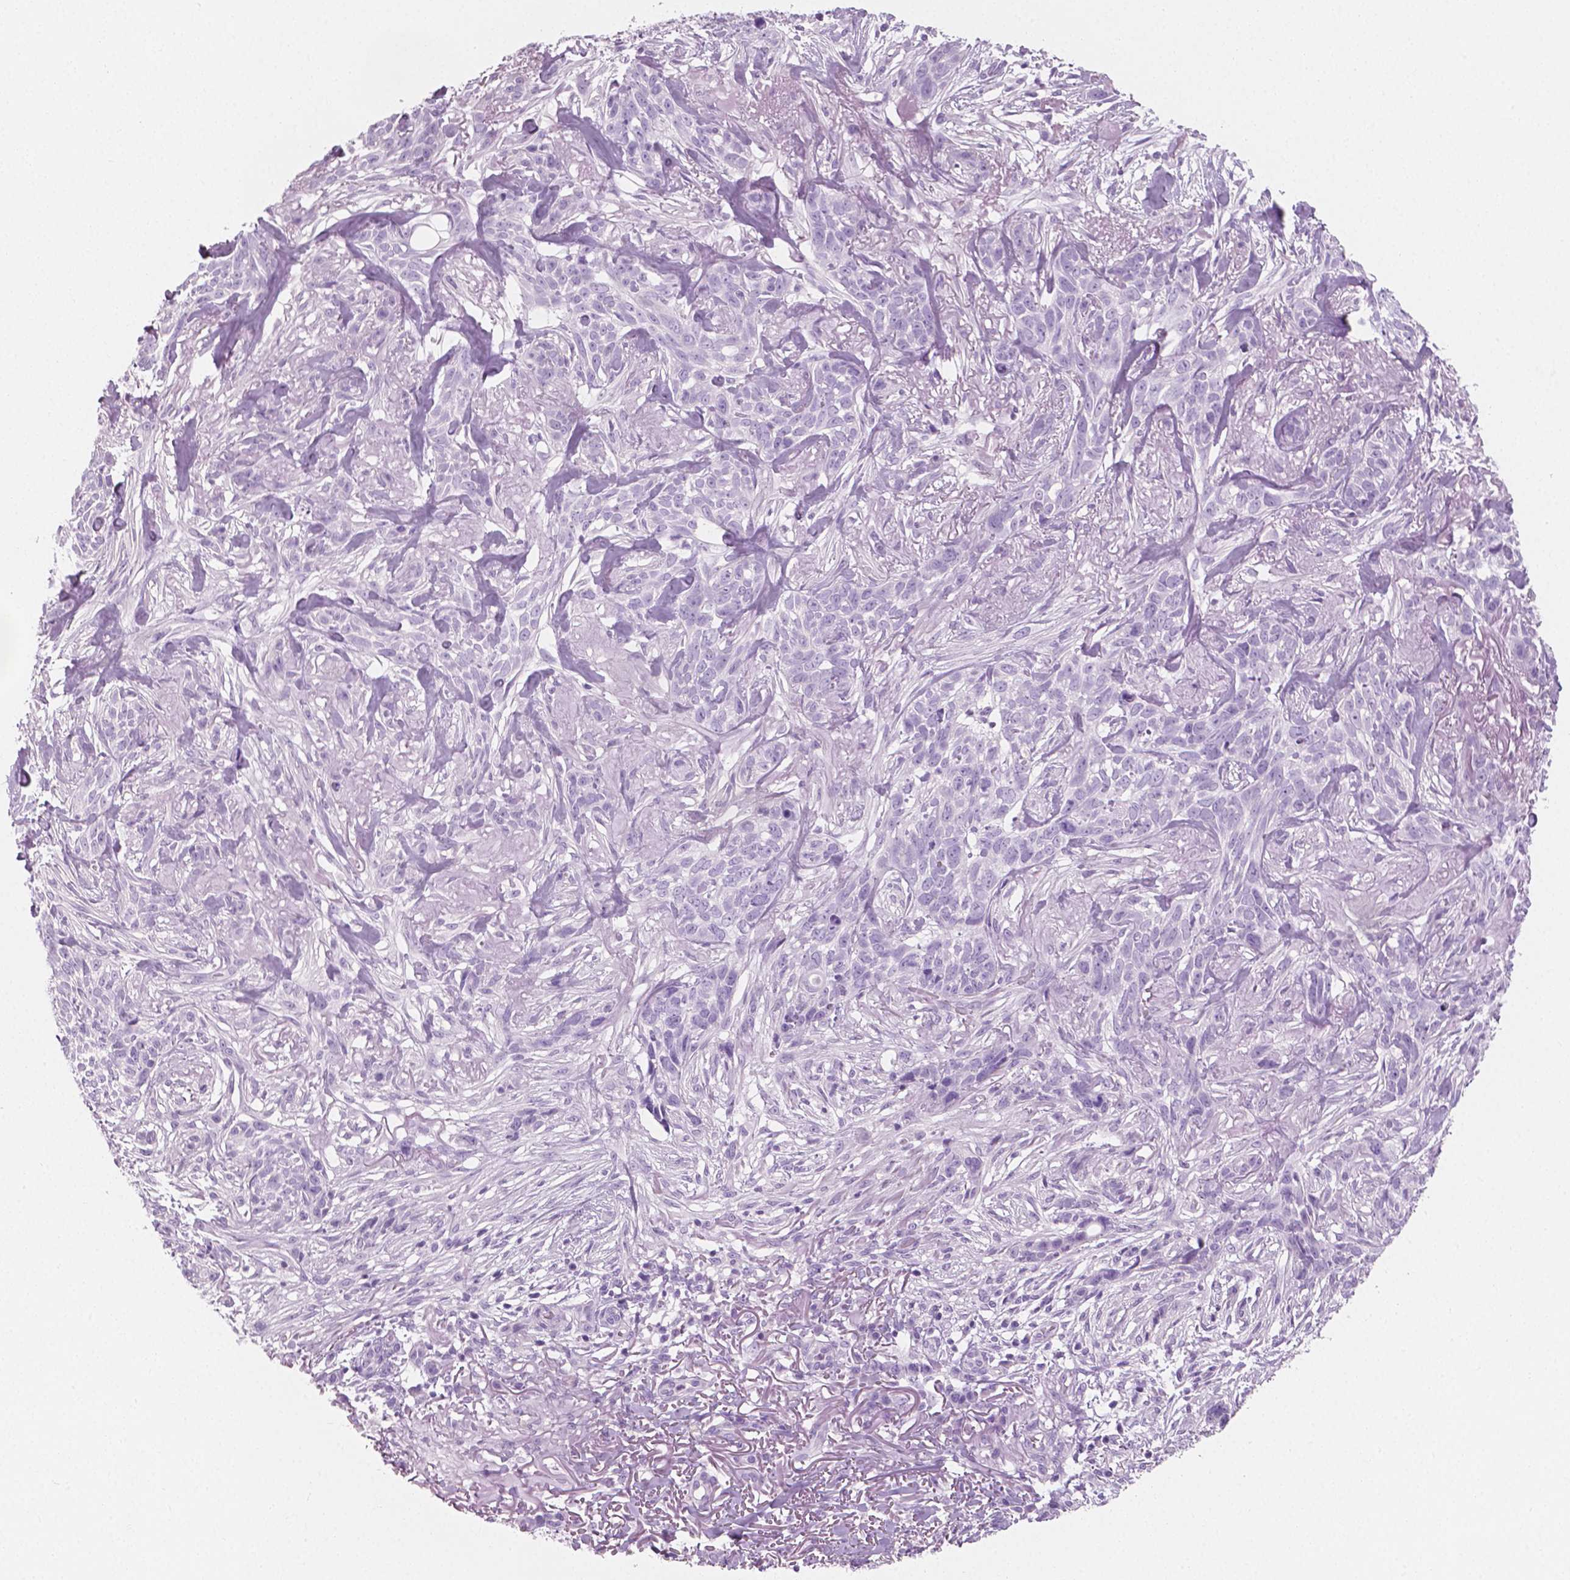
{"staining": {"intensity": "negative", "quantity": "none", "location": "none"}, "tissue": "skin cancer", "cell_type": "Tumor cells", "image_type": "cancer", "snomed": [{"axis": "morphology", "description": "Basal cell carcinoma"}, {"axis": "topography", "description": "Skin"}], "caption": "Tumor cells show no significant staining in skin basal cell carcinoma.", "gene": "PLIN4", "patient": {"sex": "male", "age": 74}}